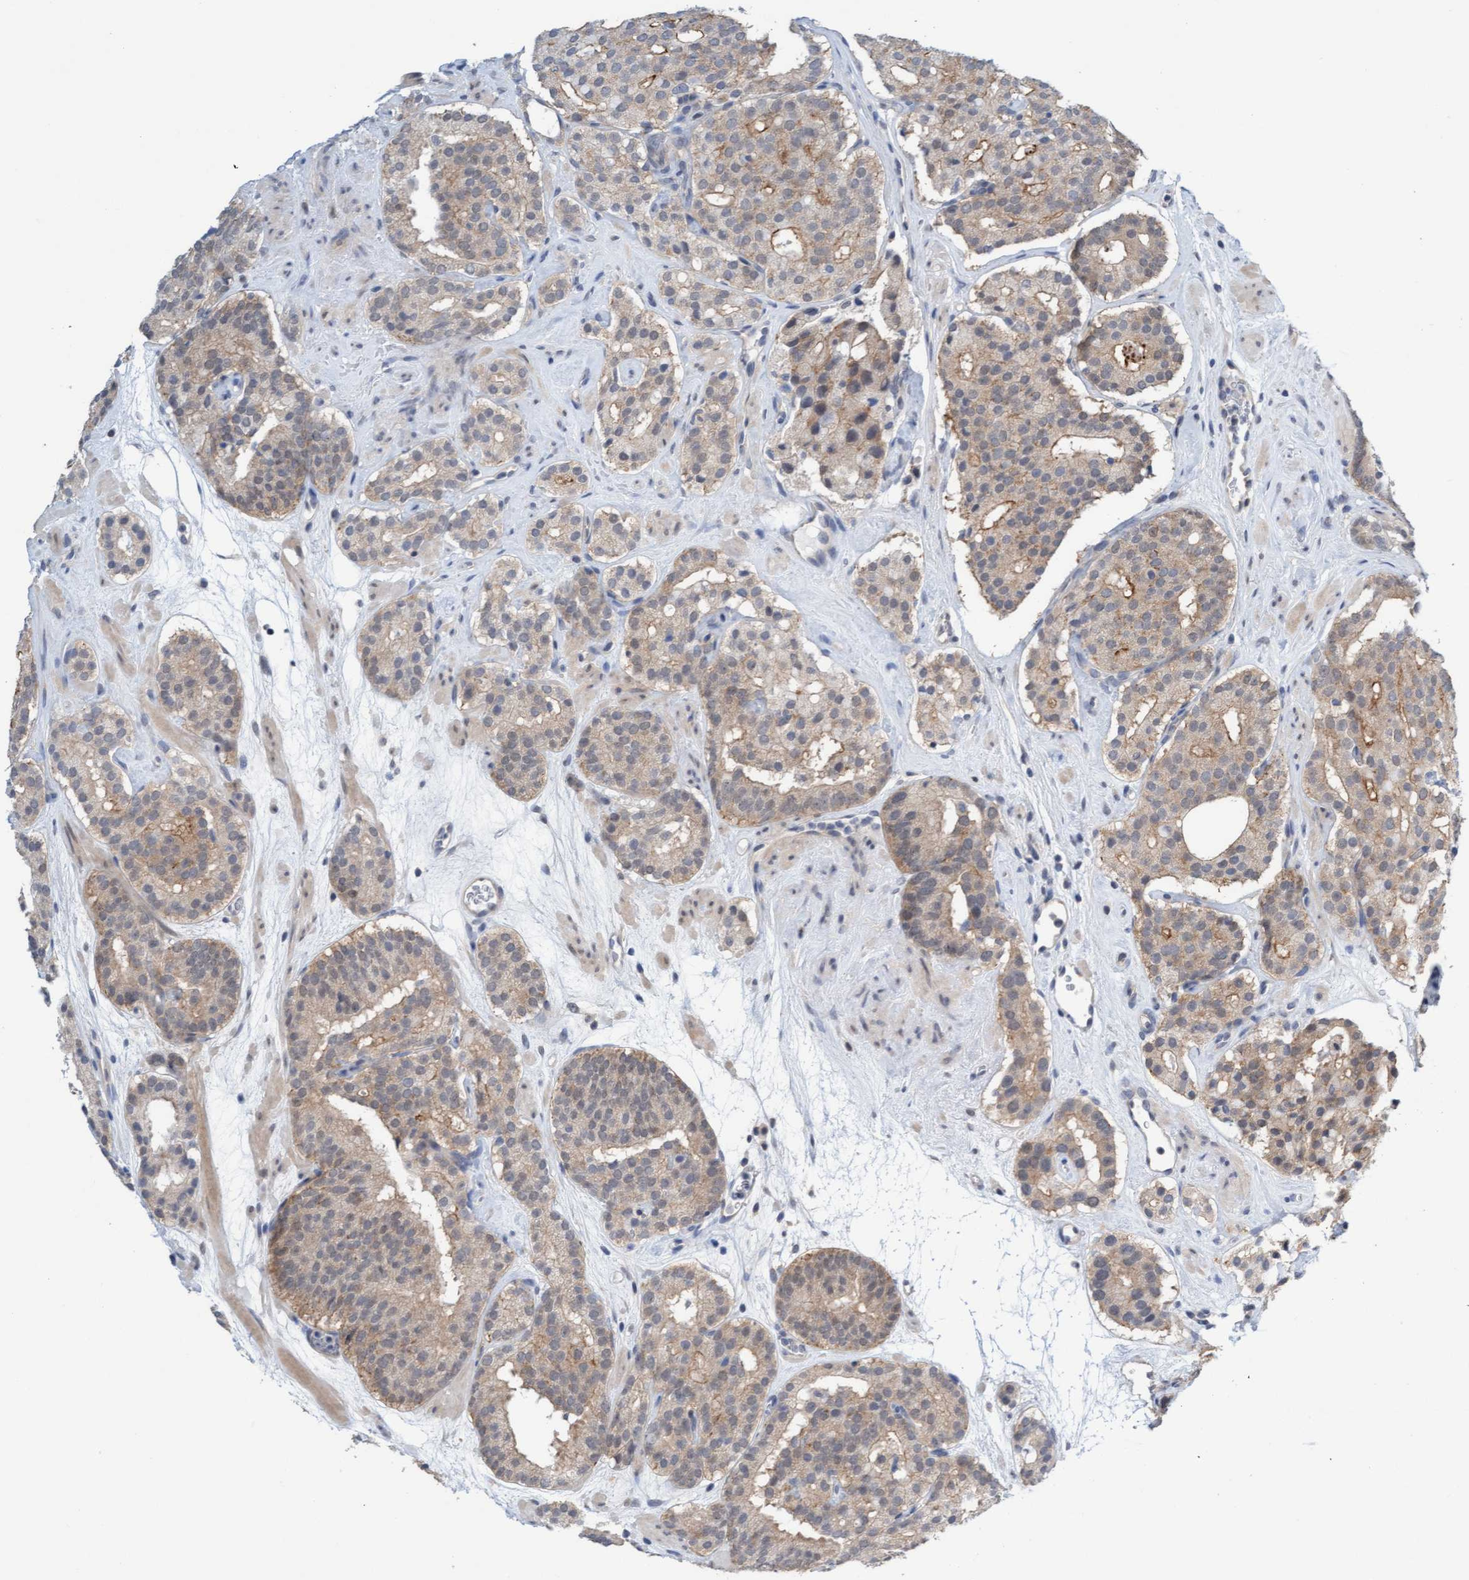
{"staining": {"intensity": "weak", "quantity": ">75%", "location": "cytoplasmic/membranous"}, "tissue": "prostate cancer", "cell_type": "Tumor cells", "image_type": "cancer", "snomed": [{"axis": "morphology", "description": "Adenocarcinoma, Low grade"}, {"axis": "topography", "description": "Prostate"}], "caption": "Prostate cancer was stained to show a protein in brown. There is low levels of weak cytoplasmic/membranous staining in approximately >75% of tumor cells. Using DAB (brown) and hematoxylin (blue) stains, captured at high magnification using brightfield microscopy.", "gene": "AMZ2", "patient": {"sex": "male", "age": 69}}